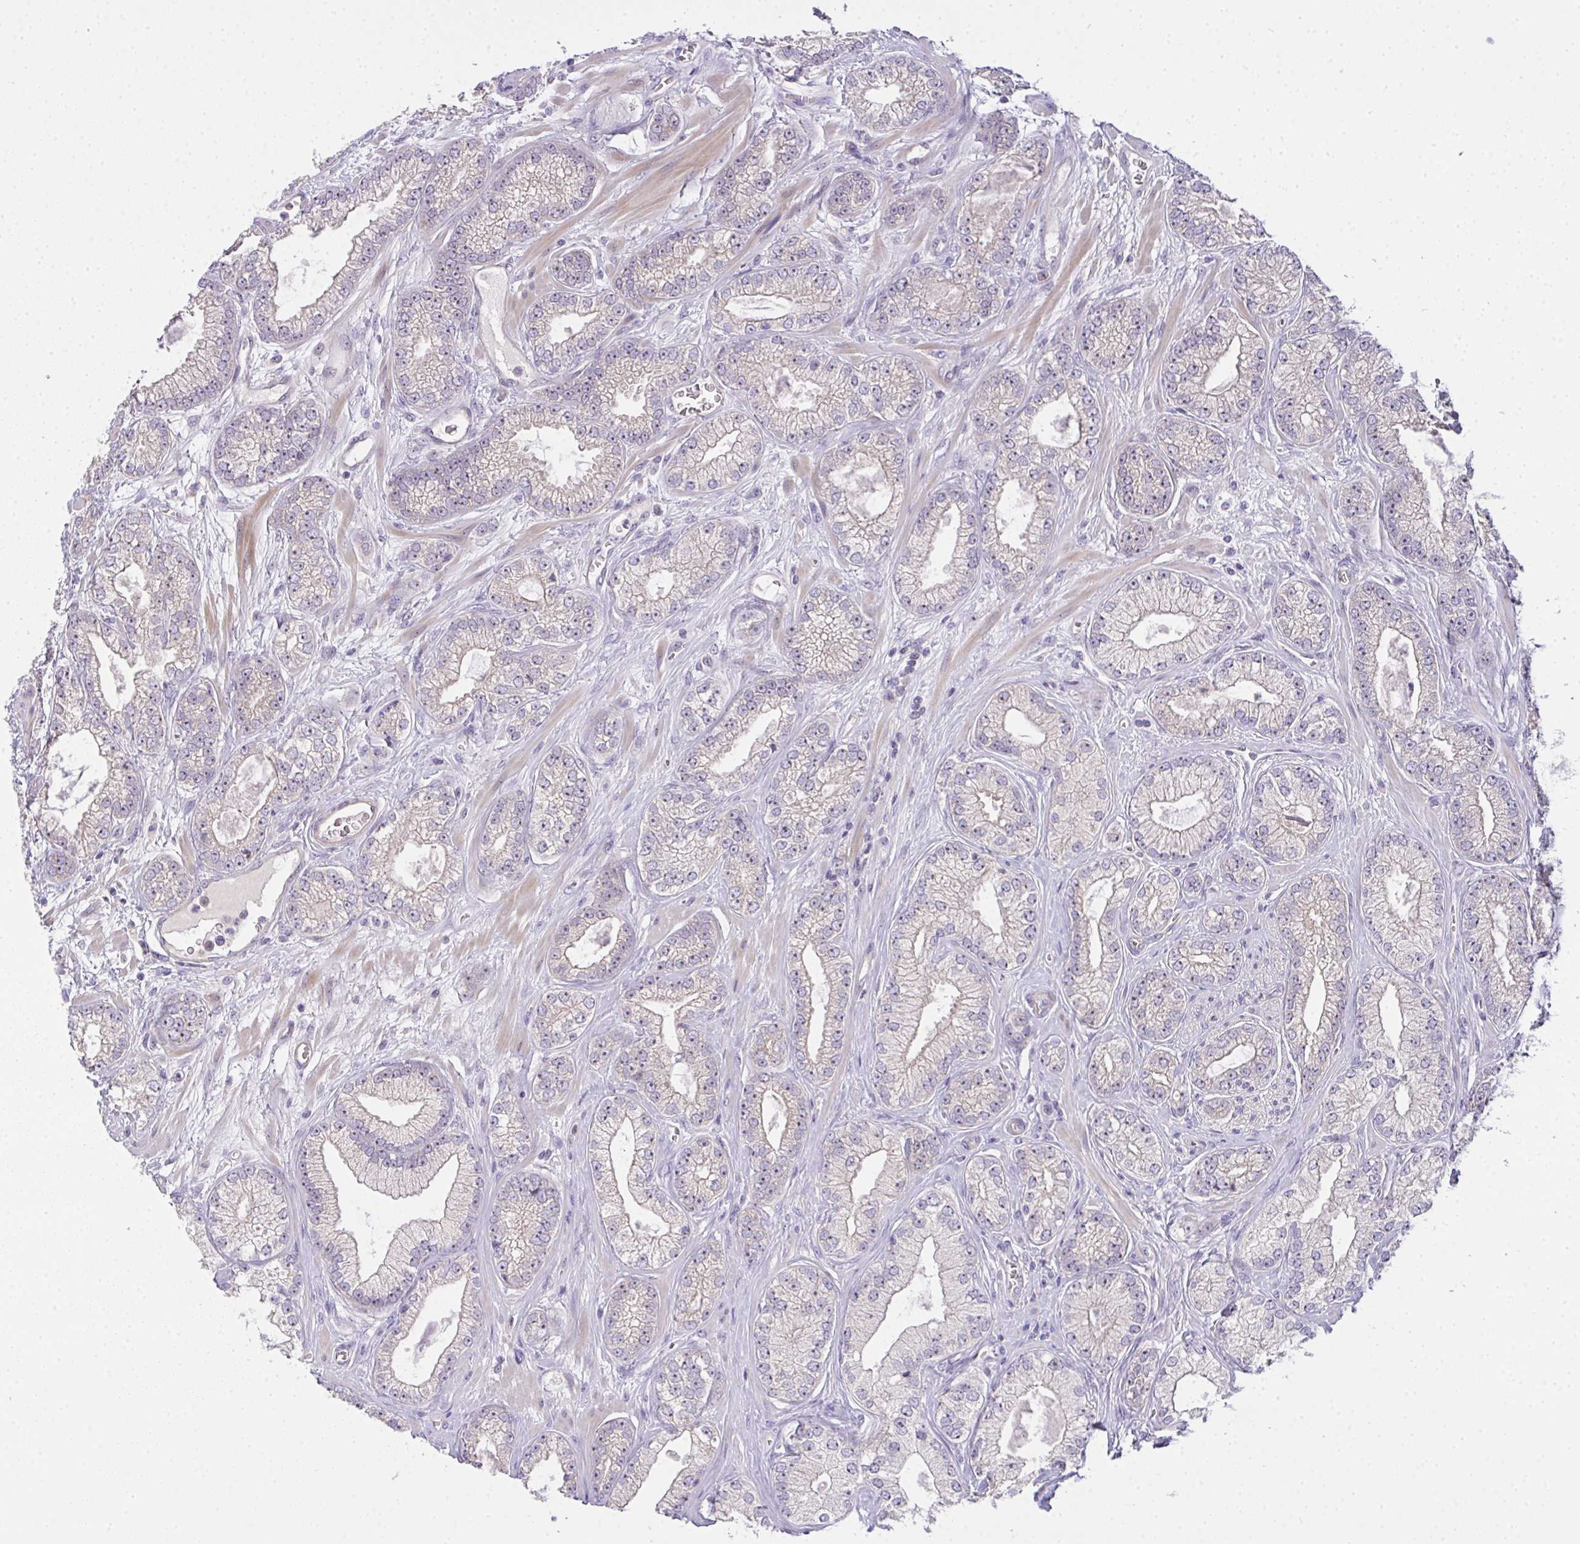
{"staining": {"intensity": "negative", "quantity": "none", "location": "none"}, "tissue": "prostate cancer", "cell_type": "Tumor cells", "image_type": "cancer", "snomed": [{"axis": "morphology", "description": "Adenocarcinoma, High grade"}, {"axis": "topography", "description": "Prostate"}], "caption": "IHC of human prostate adenocarcinoma (high-grade) displays no expression in tumor cells. (DAB (3,3'-diaminobenzidine) immunohistochemistry (IHC) visualized using brightfield microscopy, high magnification).", "gene": "NT5C1A", "patient": {"sex": "male", "age": 66}}